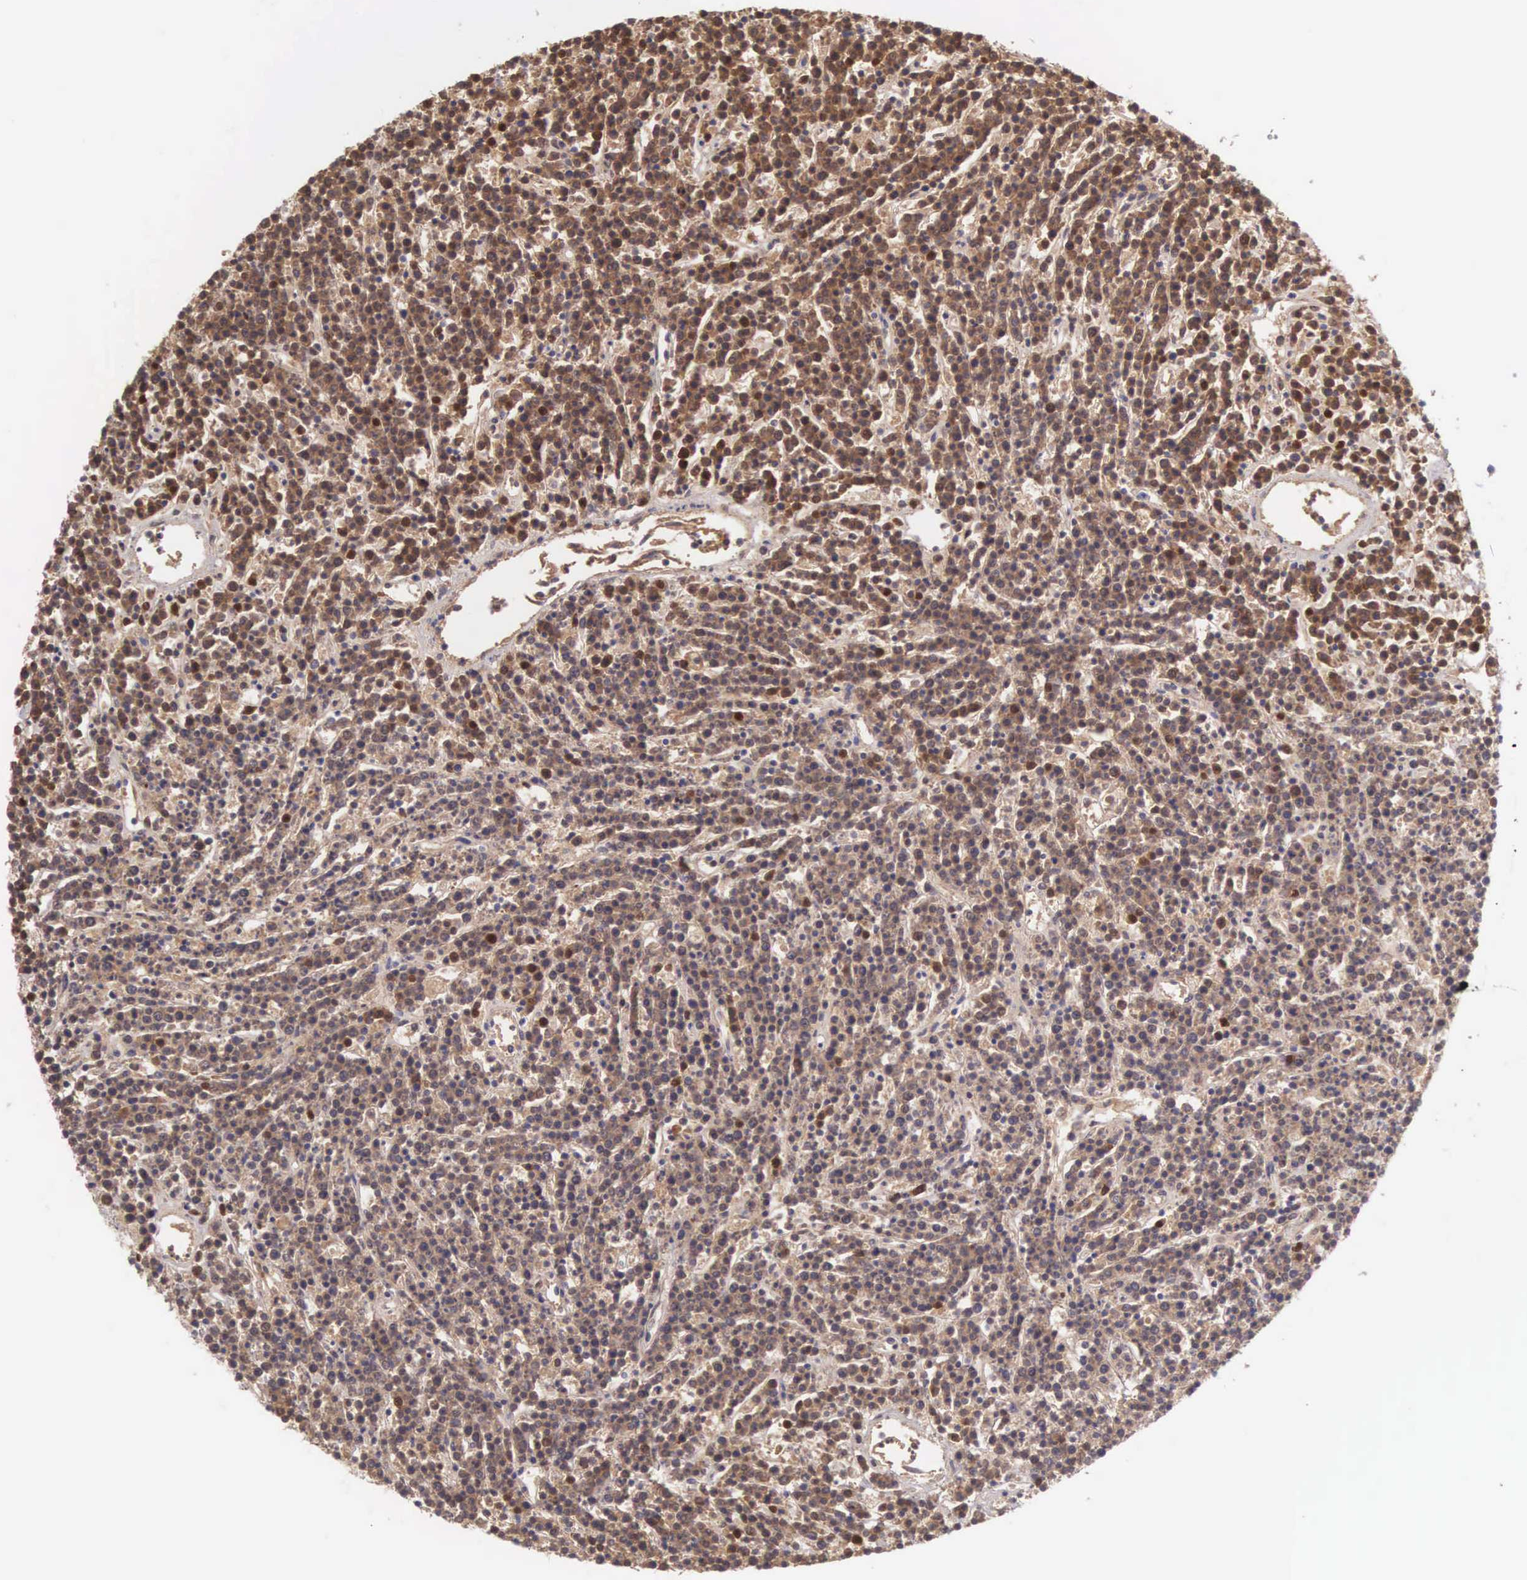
{"staining": {"intensity": "strong", "quantity": ">75%", "location": "cytoplasmic/membranous,nuclear"}, "tissue": "lymphoma", "cell_type": "Tumor cells", "image_type": "cancer", "snomed": [{"axis": "morphology", "description": "Malignant lymphoma, non-Hodgkin's type, High grade"}, {"axis": "topography", "description": "Ovary"}], "caption": "Tumor cells exhibit high levels of strong cytoplasmic/membranous and nuclear staining in about >75% of cells in lymphoma. The staining was performed using DAB (3,3'-diaminobenzidine) to visualize the protein expression in brown, while the nuclei were stained in blue with hematoxylin (Magnification: 20x).", "gene": "CCDC117", "patient": {"sex": "female", "age": 56}}